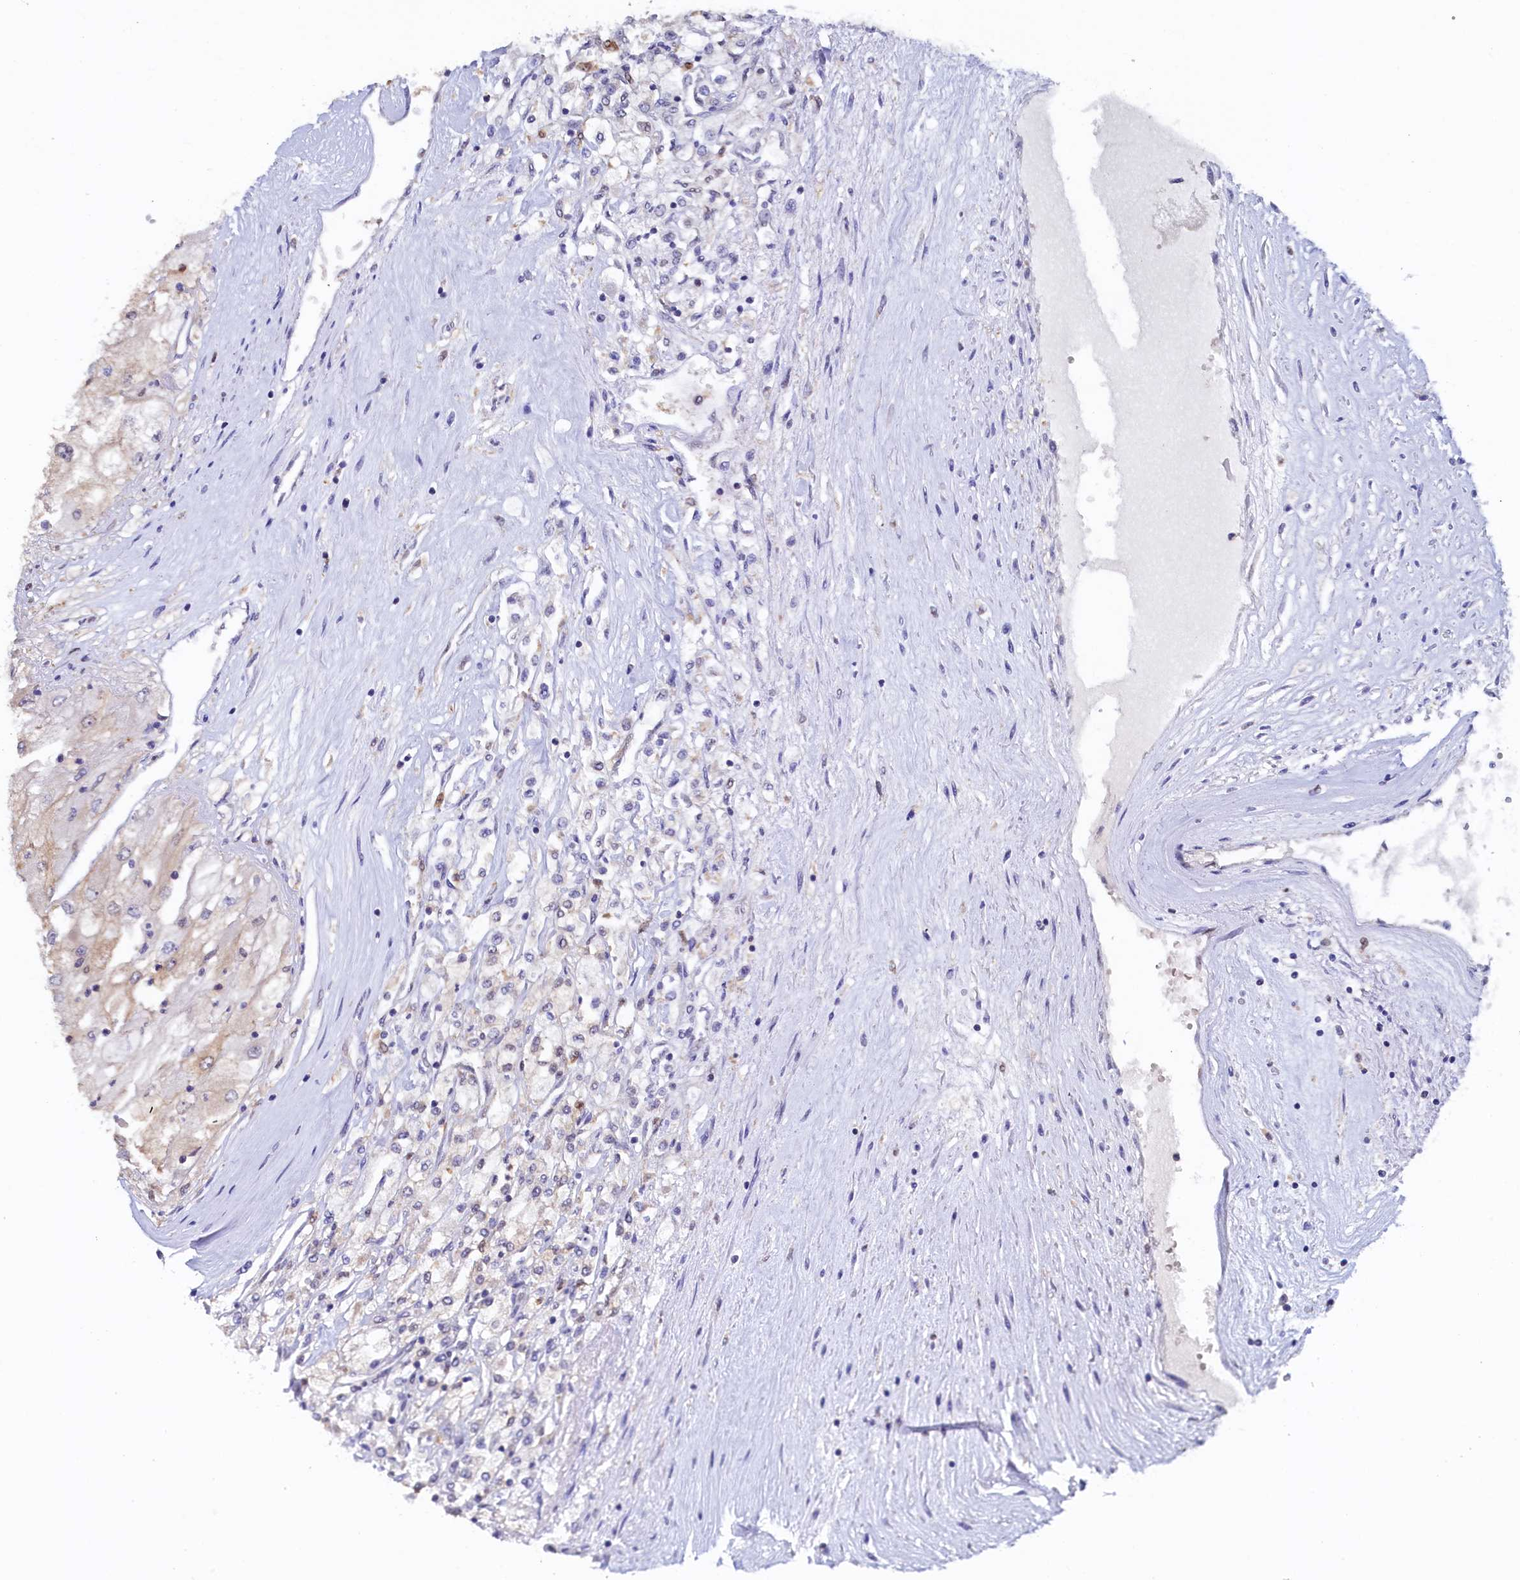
{"staining": {"intensity": "weak", "quantity": "25%-75%", "location": "cytoplasmic/membranous"}, "tissue": "renal cancer", "cell_type": "Tumor cells", "image_type": "cancer", "snomed": [{"axis": "morphology", "description": "Adenocarcinoma, NOS"}, {"axis": "topography", "description": "Kidney"}], "caption": "Renal cancer tissue shows weak cytoplasmic/membranous expression in about 25%-75% of tumor cells", "gene": "AHCY", "patient": {"sex": "male", "age": 80}}